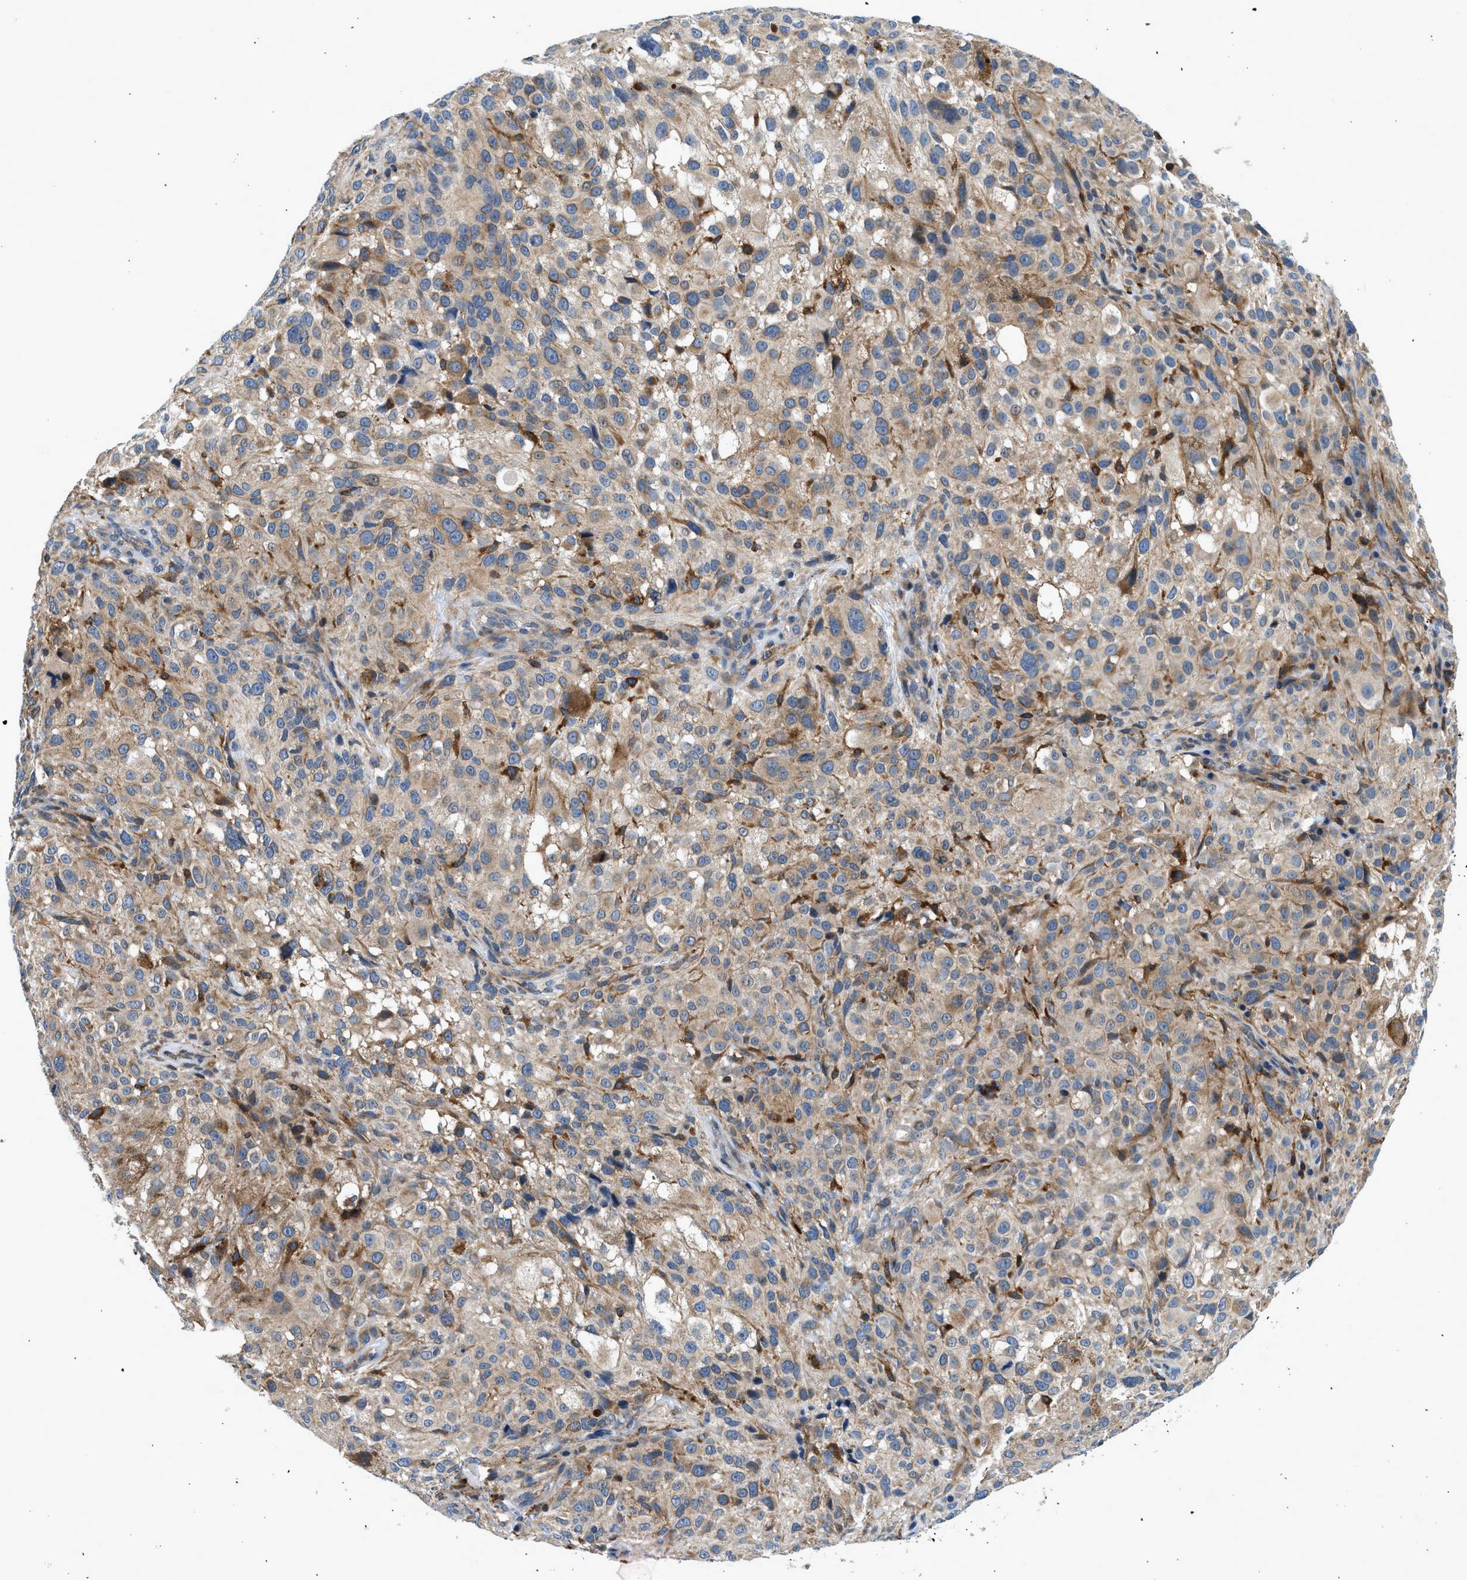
{"staining": {"intensity": "weak", "quantity": ">75%", "location": "cytoplasmic/membranous"}, "tissue": "melanoma", "cell_type": "Tumor cells", "image_type": "cancer", "snomed": [{"axis": "morphology", "description": "Necrosis, NOS"}, {"axis": "morphology", "description": "Malignant melanoma, NOS"}, {"axis": "topography", "description": "Skin"}], "caption": "Protein analysis of melanoma tissue exhibits weak cytoplasmic/membranous positivity in approximately >75% of tumor cells.", "gene": "LPIN2", "patient": {"sex": "female", "age": 87}}